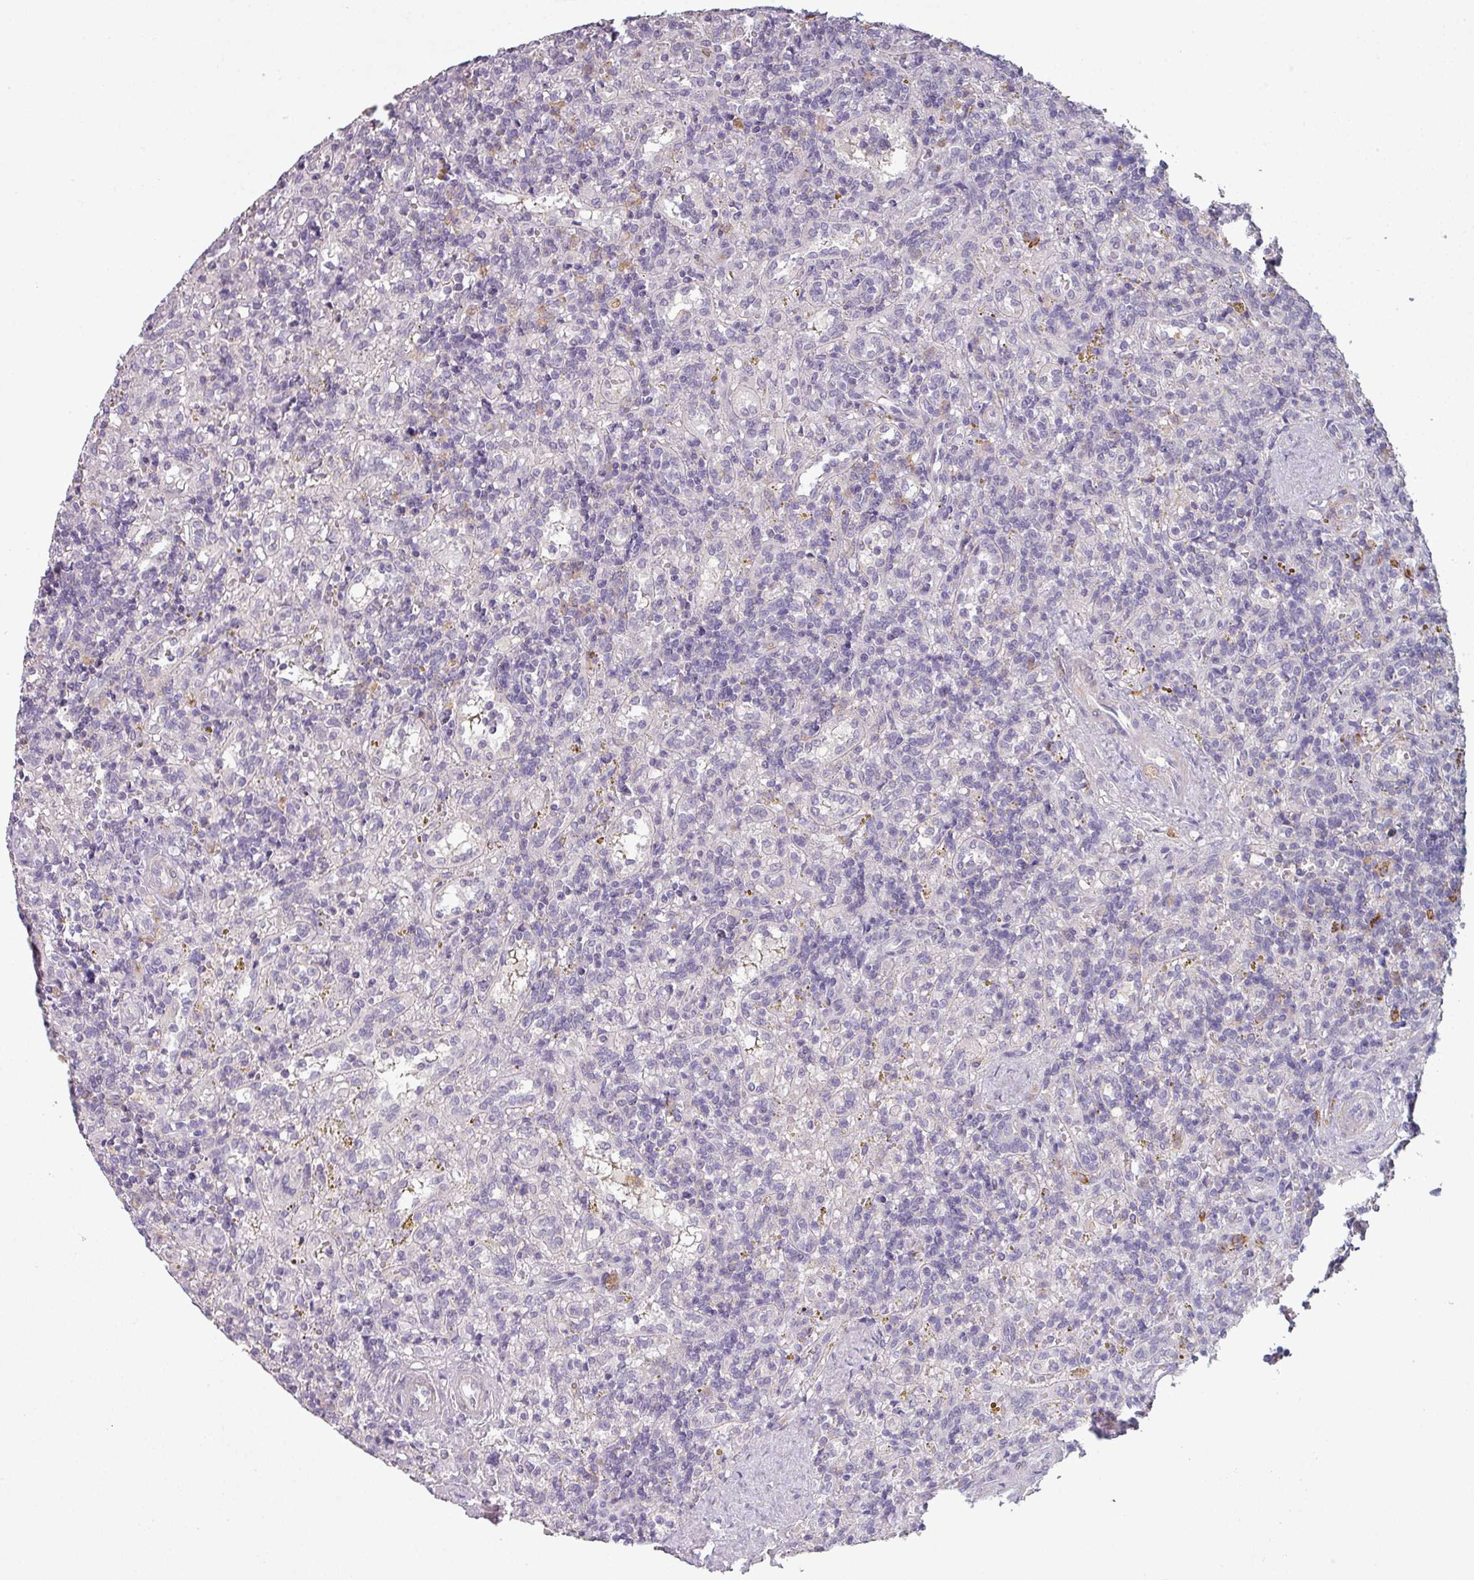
{"staining": {"intensity": "negative", "quantity": "none", "location": "none"}, "tissue": "lymphoma", "cell_type": "Tumor cells", "image_type": "cancer", "snomed": [{"axis": "morphology", "description": "Malignant lymphoma, non-Hodgkin's type, Low grade"}, {"axis": "topography", "description": "Spleen"}], "caption": "Immunohistochemistry (IHC) of human lymphoma exhibits no positivity in tumor cells. (Stains: DAB (3,3'-diaminobenzidine) IHC with hematoxylin counter stain, Microscopy: brightfield microscopy at high magnification).", "gene": "MAGEC3", "patient": {"sex": "male", "age": 67}}